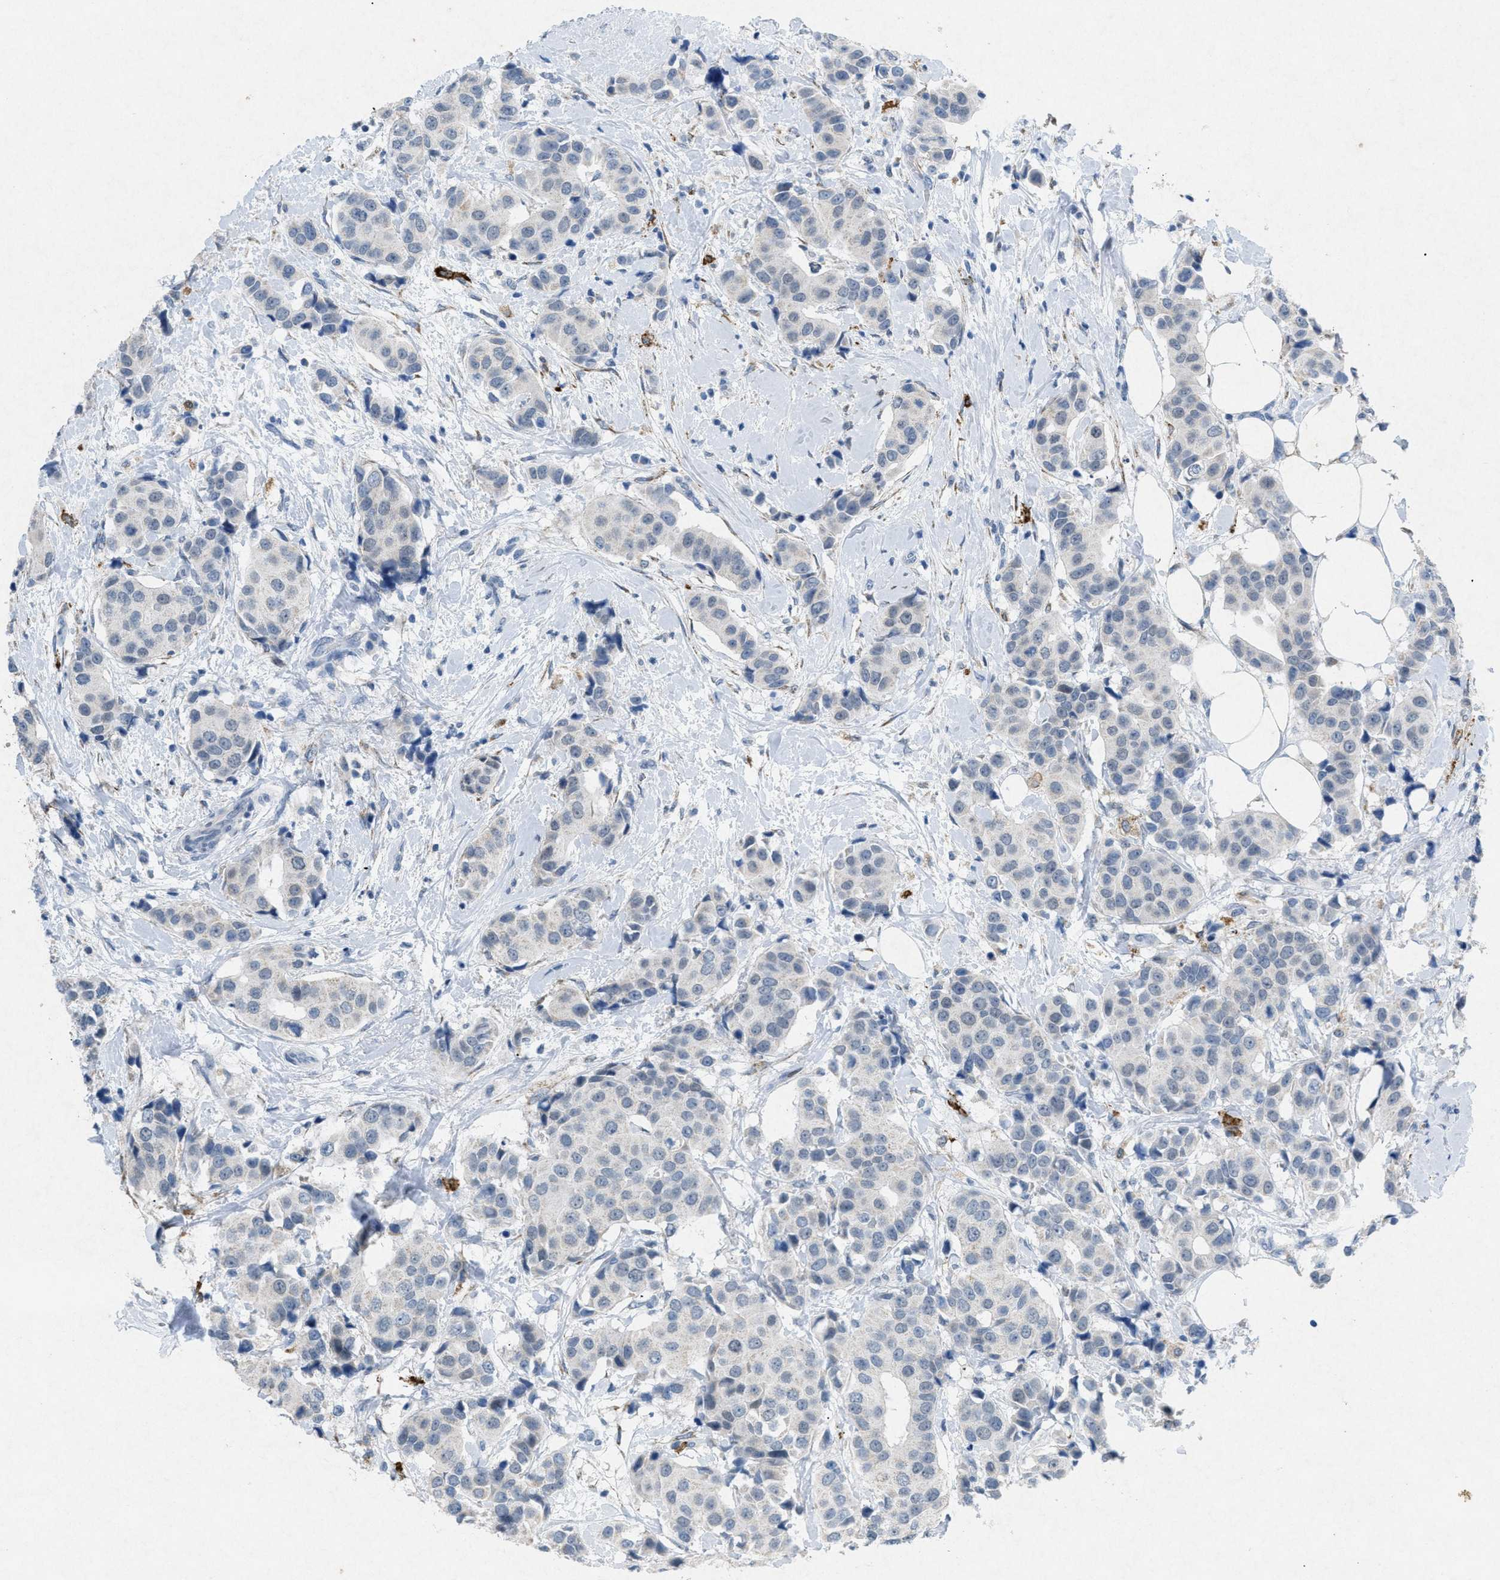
{"staining": {"intensity": "negative", "quantity": "none", "location": "none"}, "tissue": "breast cancer", "cell_type": "Tumor cells", "image_type": "cancer", "snomed": [{"axis": "morphology", "description": "Normal tissue, NOS"}, {"axis": "morphology", "description": "Duct carcinoma"}, {"axis": "topography", "description": "Breast"}], "caption": "Tumor cells are negative for brown protein staining in breast intraductal carcinoma.", "gene": "TASOR", "patient": {"sex": "female", "age": 39}}